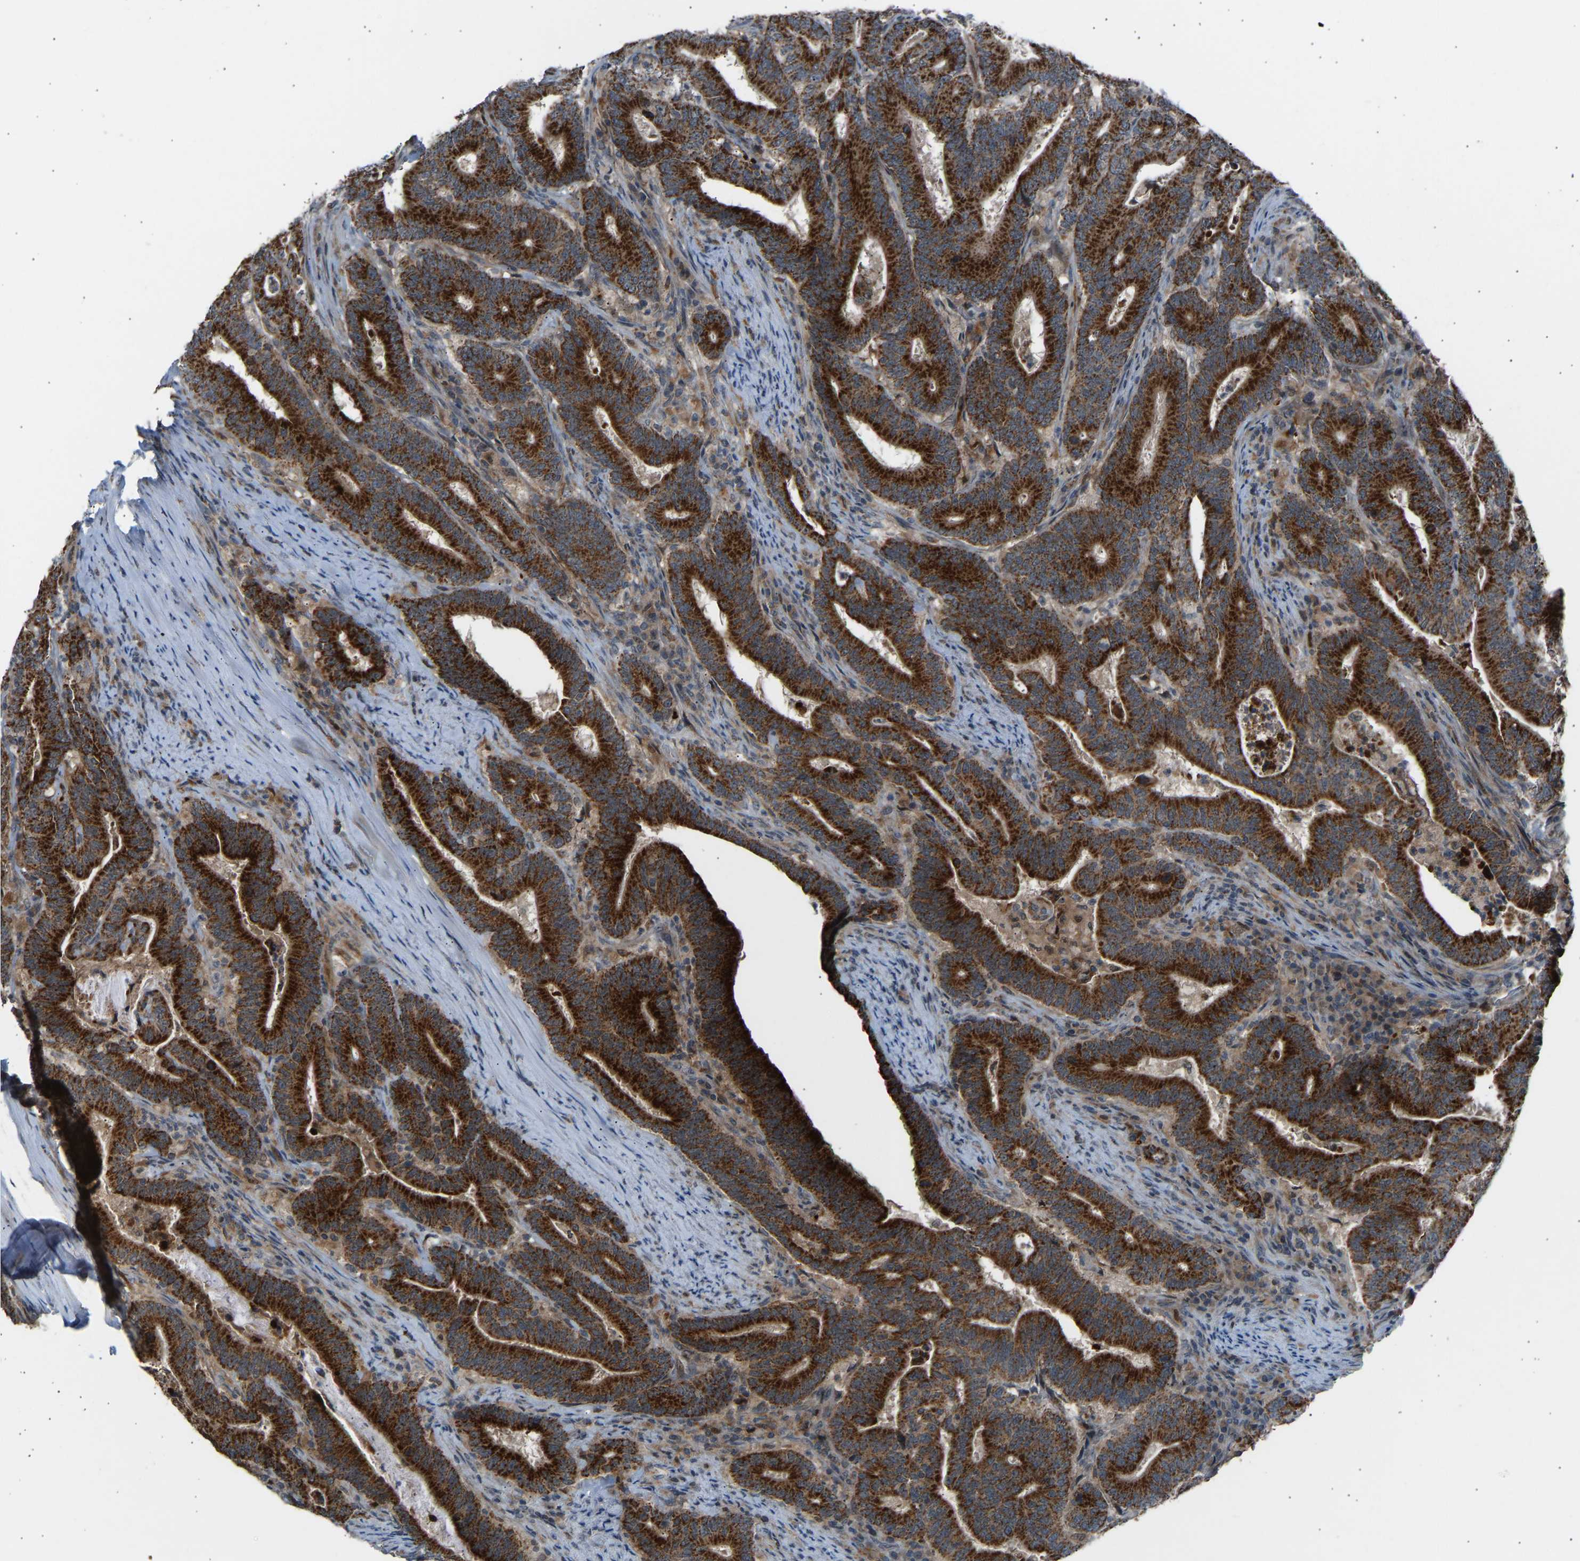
{"staining": {"intensity": "strong", "quantity": ">75%", "location": "cytoplasmic/membranous"}, "tissue": "colorectal cancer", "cell_type": "Tumor cells", "image_type": "cancer", "snomed": [{"axis": "morphology", "description": "Adenocarcinoma, NOS"}, {"axis": "topography", "description": "Colon"}], "caption": "Tumor cells reveal high levels of strong cytoplasmic/membranous staining in approximately >75% of cells in human colorectal adenocarcinoma.", "gene": "SLIRP", "patient": {"sex": "female", "age": 66}}